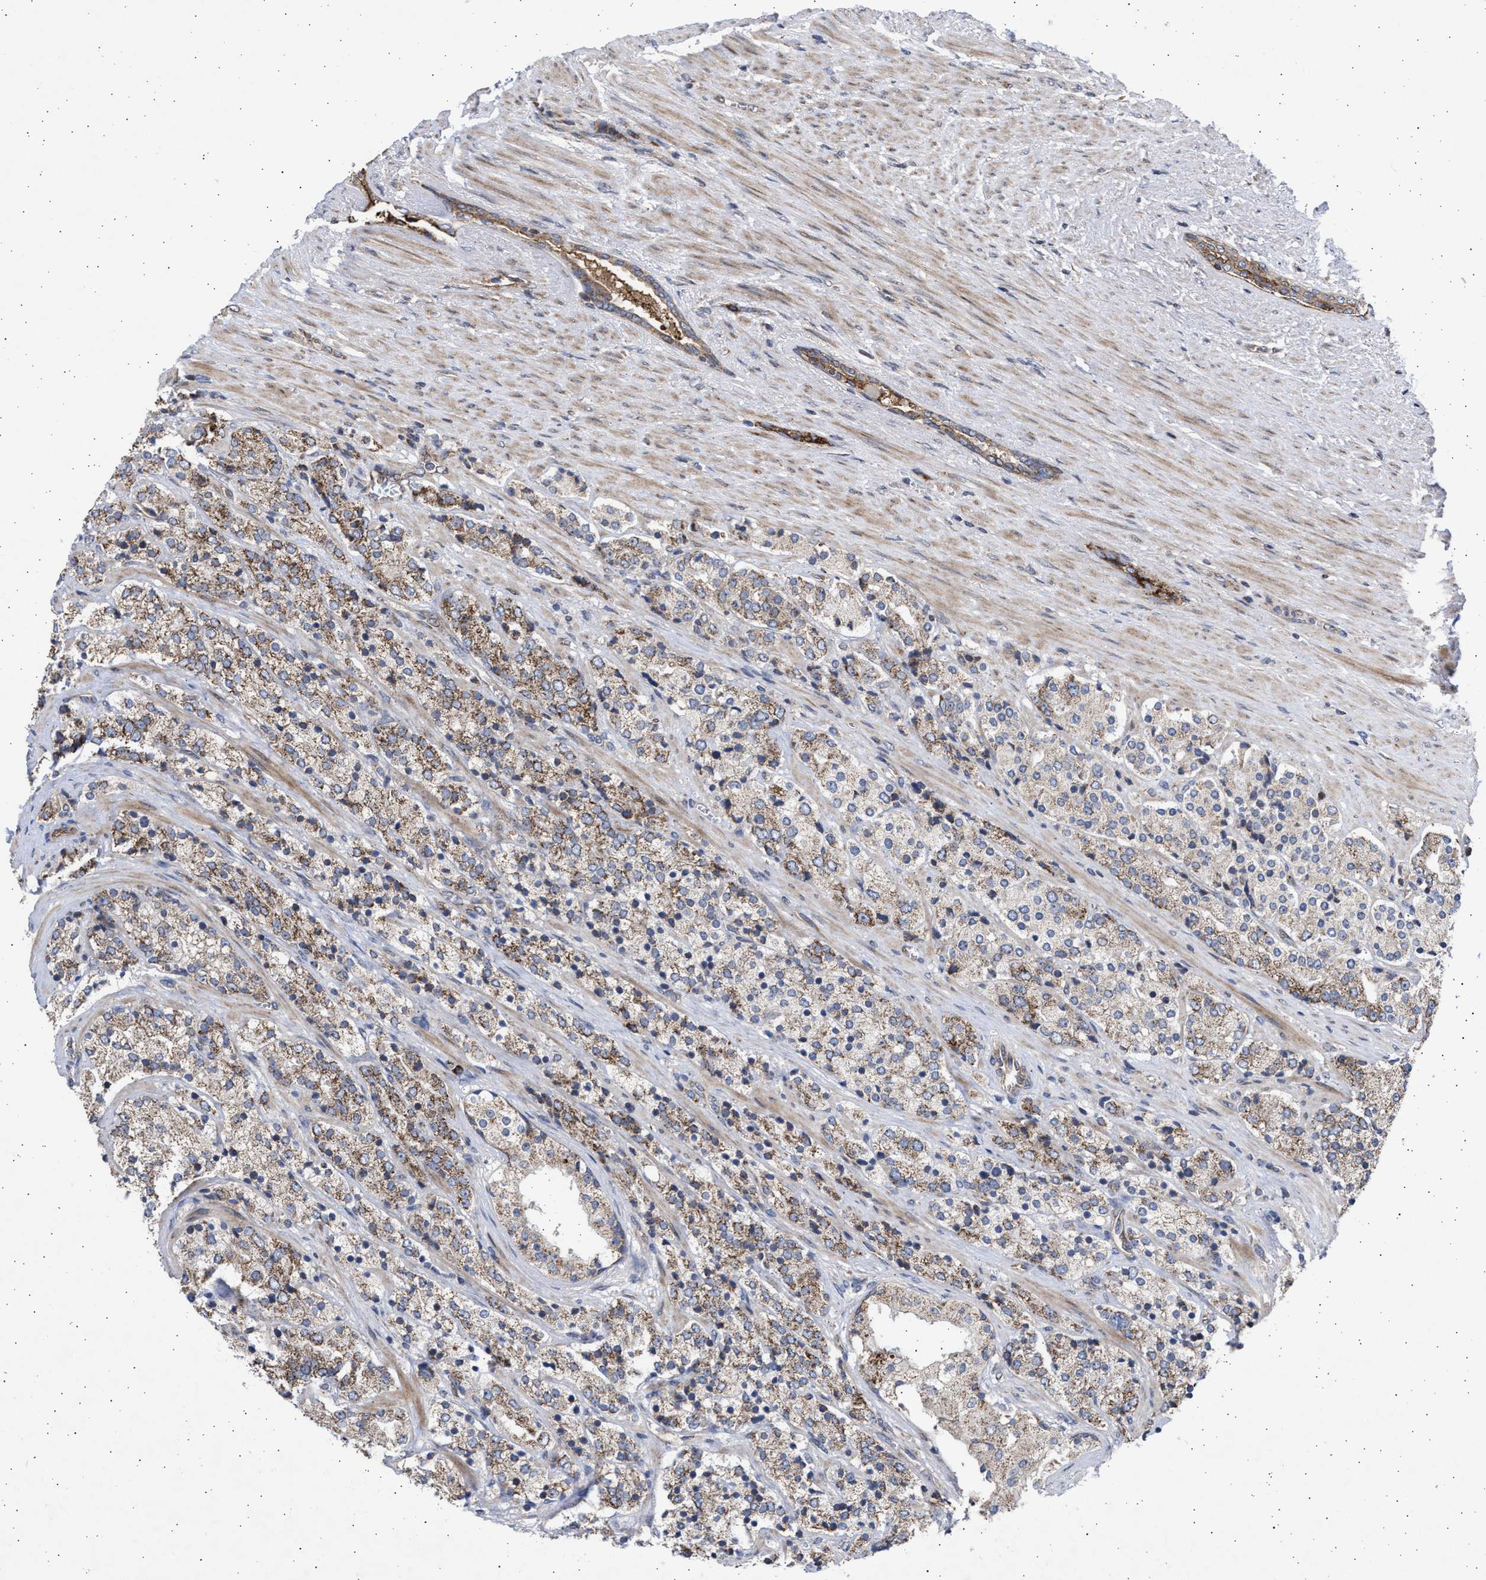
{"staining": {"intensity": "moderate", "quantity": ">75%", "location": "cytoplasmic/membranous"}, "tissue": "prostate cancer", "cell_type": "Tumor cells", "image_type": "cancer", "snomed": [{"axis": "morphology", "description": "Adenocarcinoma, High grade"}, {"axis": "topography", "description": "Prostate"}], "caption": "Approximately >75% of tumor cells in prostate cancer (high-grade adenocarcinoma) exhibit moderate cytoplasmic/membranous protein staining as visualized by brown immunohistochemical staining.", "gene": "TTC19", "patient": {"sex": "male", "age": 71}}